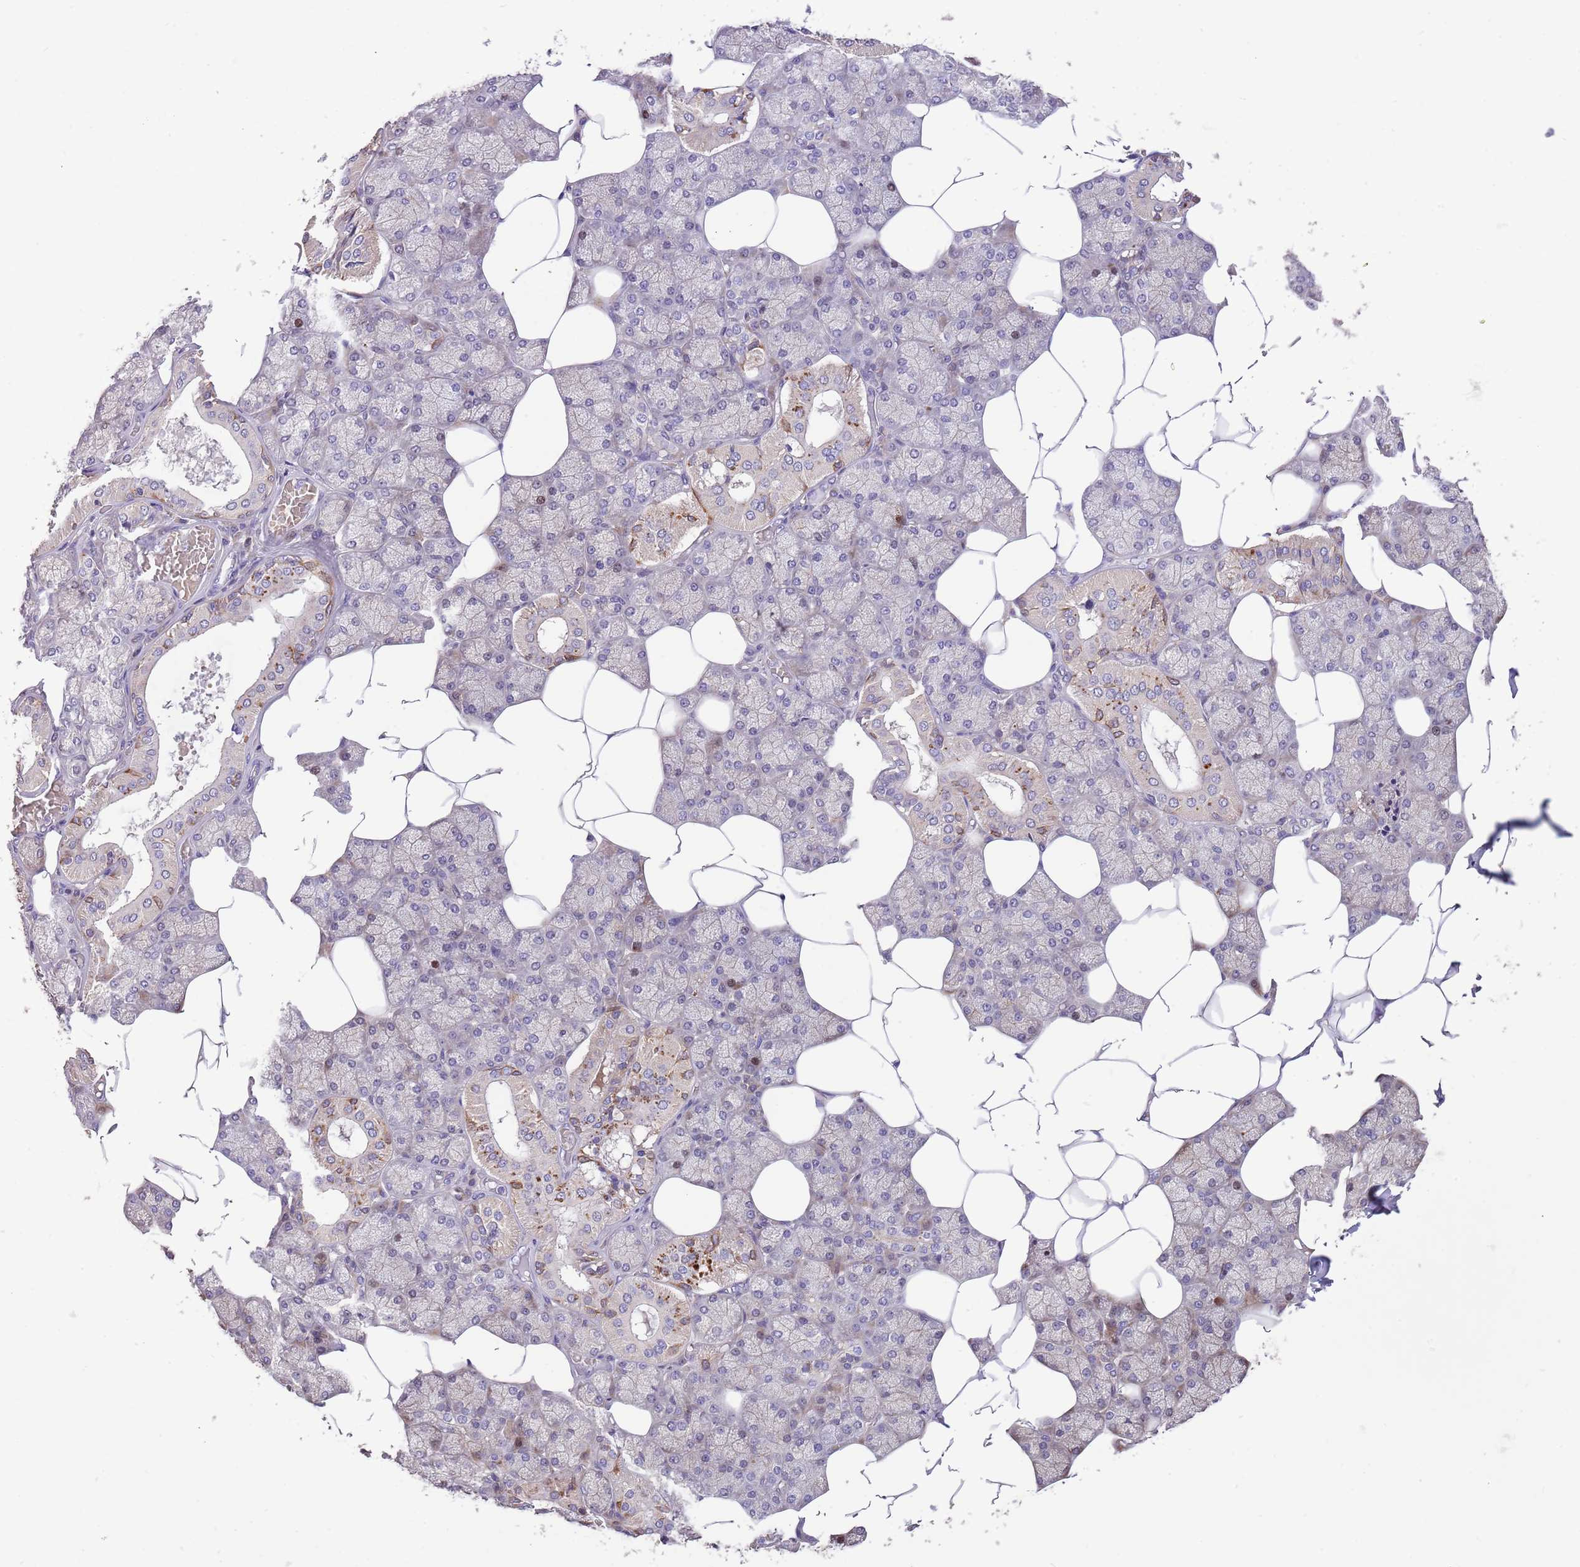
{"staining": {"intensity": "moderate", "quantity": "<25%", "location": "cytoplasmic/membranous"}, "tissue": "salivary gland", "cell_type": "Glandular cells", "image_type": "normal", "snomed": [{"axis": "morphology", "description": "Normal tissue, NOS"}, {"axis": "topography", "description": "Salivary gland"}], "caption": "The micrograph displays staining of unremarkable salivary gland, revealing moderate cytoplasmic/membranous protein expression (brown color) within glandular cells.", "gene": "ZNF658", "patient": {"sex": "male", "age": 62}}